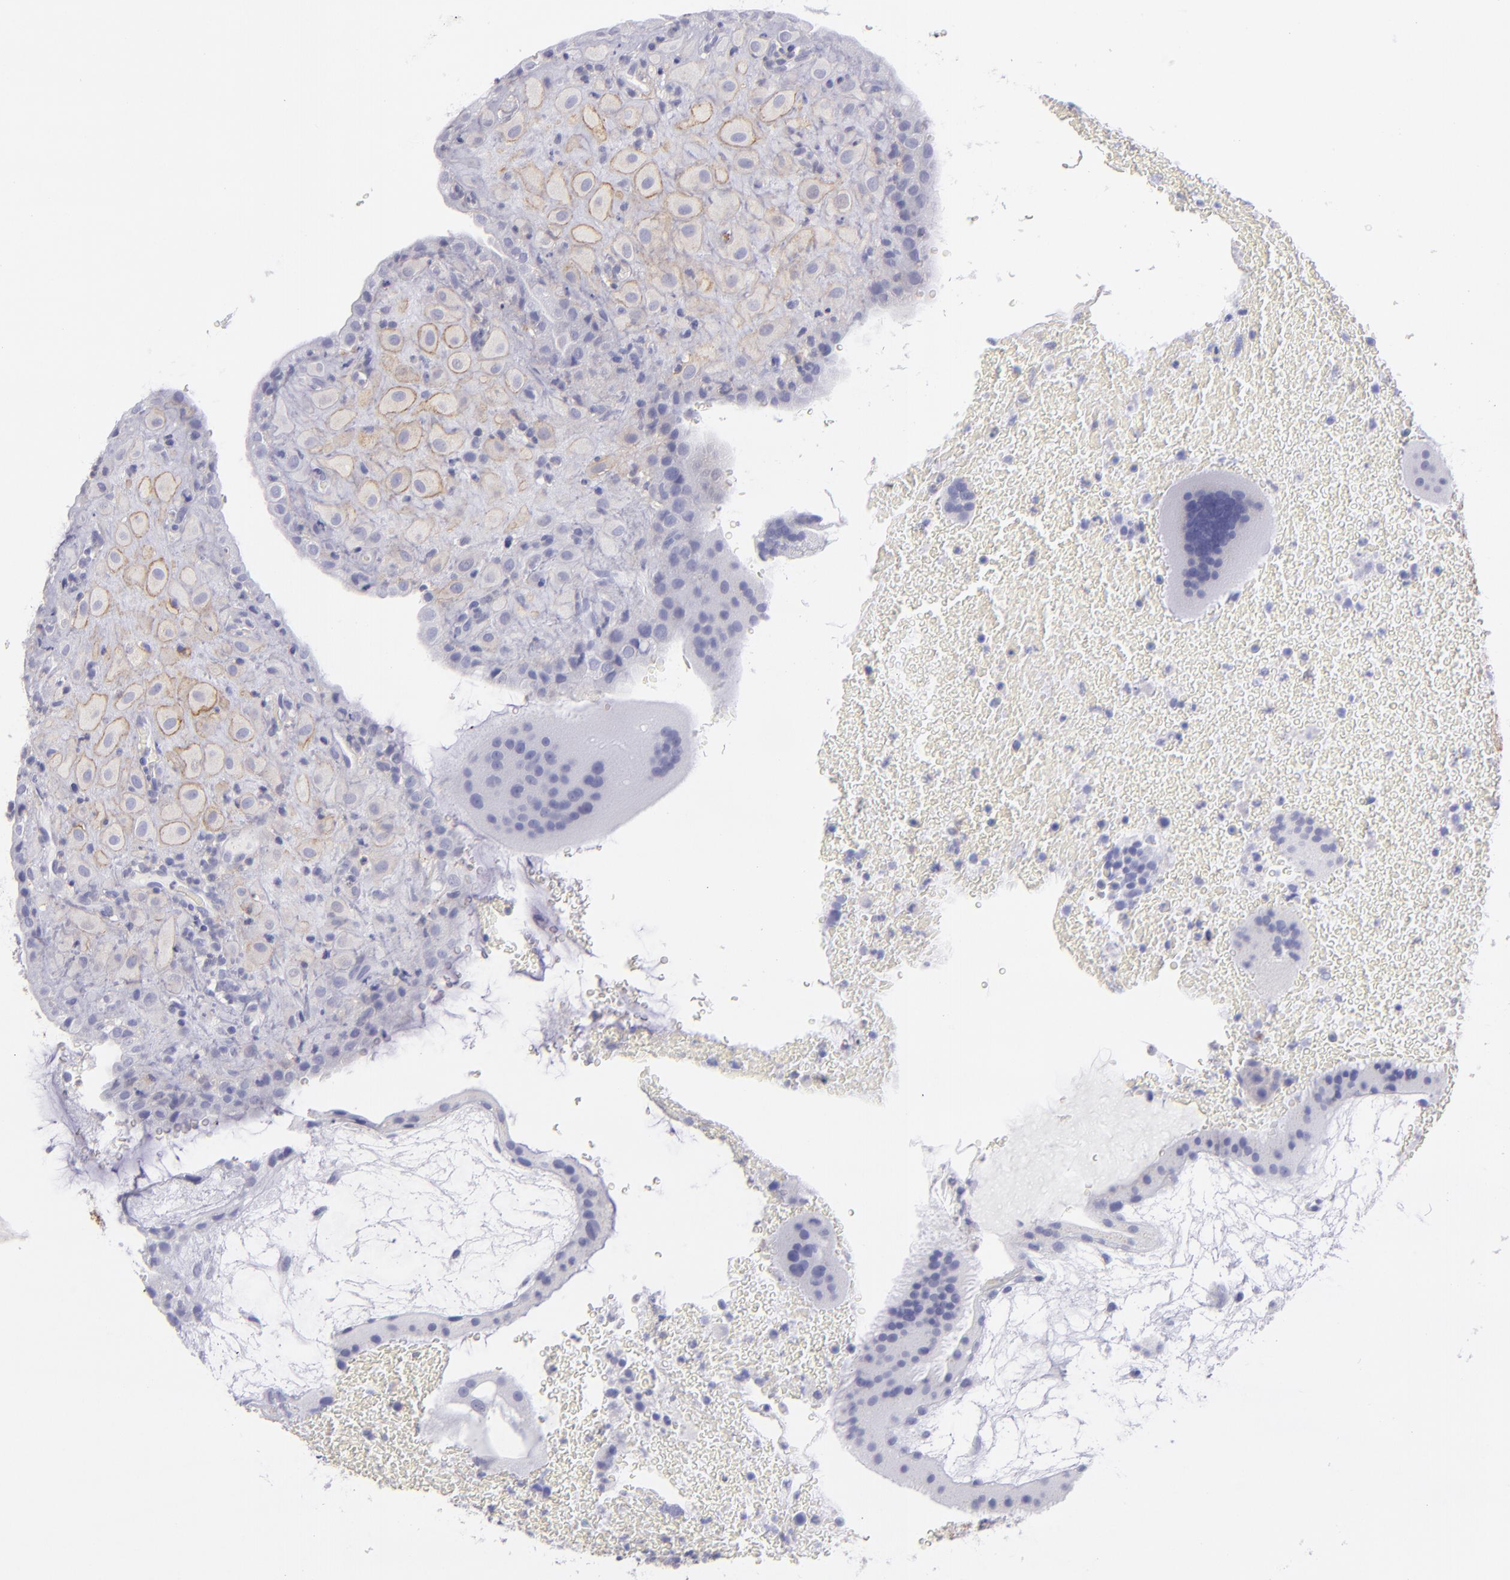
{"staining": {"intensity": "moderate", "quantity": "<25%", "location": "cytoplasmic/membranous"}, "tissue": "placenta", "cell_type": "Decidual cells", "image_type": "normal", "snomed": [{"axis": "morphology", "description": "Normal tissue, NOS"}, {"axis": "topography", "description": "Placenta"}], "caption": "Moderate cytoplasmic/membranous staining is appreciated in about <25% of decidual cells in normal placenta. (DAB (3,3'-diaminobenzidine) = brown stain, brightfield microscopy at high magnification).", "gene": "CD82", "patient": {"sex": "female", "age": 19}}